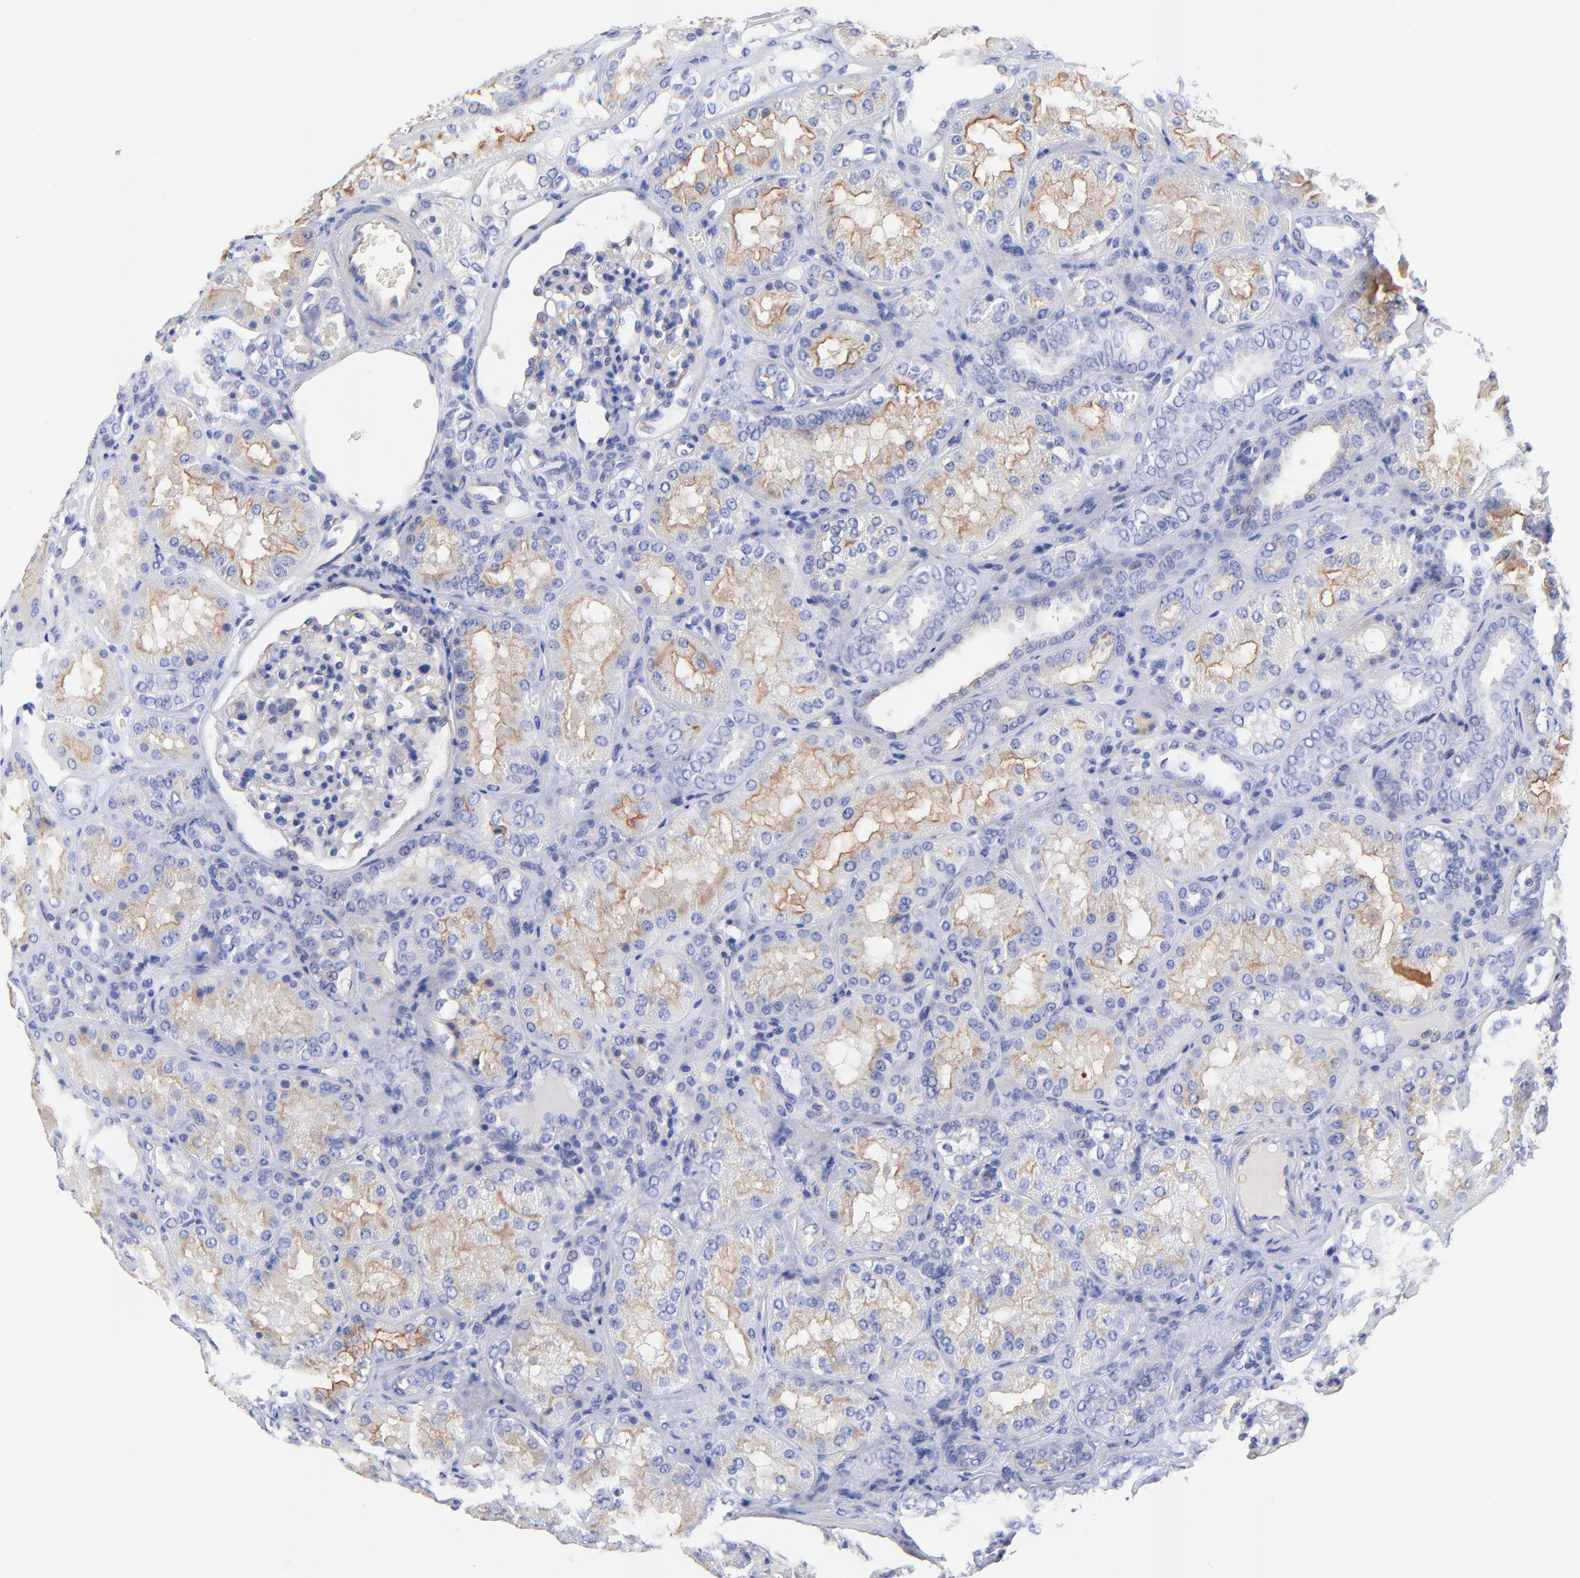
{"staining": {"intensity": "negative", "quantity": "none", "location": "none"}, "tissue": "kidney", "cell_type": "Cells in glomeruli", "image_type": "normal", "snomed": [{"axis": "morphology", "description": "Normal tissue, NOS"}, {"axis": "topography", "description": "Kidney"}], "caption": "Immunohistochemistry of unremarkable human kidney exhibits no positivity in cells in glomeruli.", "gene": "SLC44A2", "patient": {"sex": "female", "age": 56}}